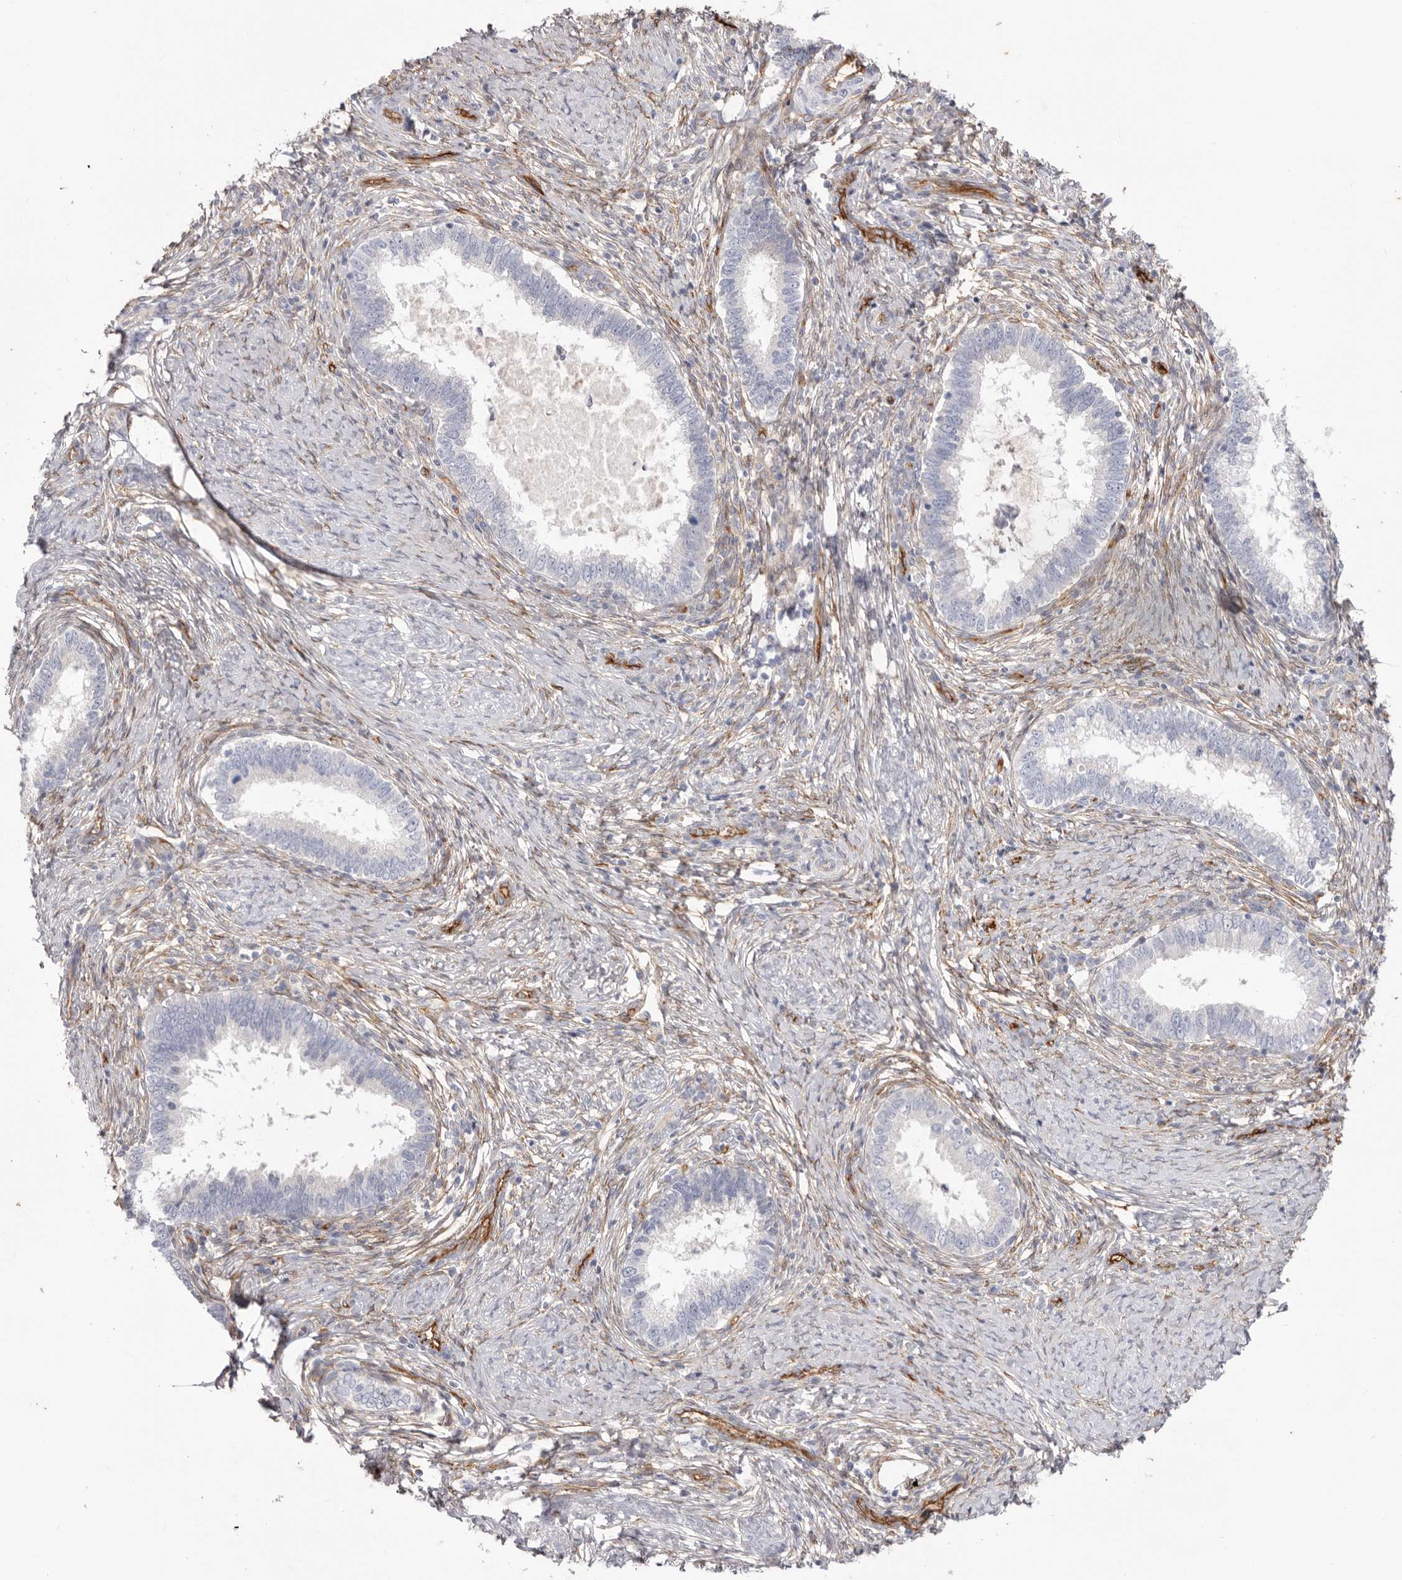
{"staining": {"intensity": "negative", "quantity": "none", "location": "none"}, "tissue": "cervical cancer", "cell_type": "Tumor cells", "image_type": "cancer", "snomed": [{"axis": "morphology", "description": "Adenocarcinoma, NOS"}, {"axis": "topography", "description": "Cervix"}], "caption": "A high-resolution micrograph shows immunohistochemistry staining of cervical cancer, which reveals no significant expression in tumor cells.", "gene": "LRRC66", "patient": {"sex": "female", "age": 36}}